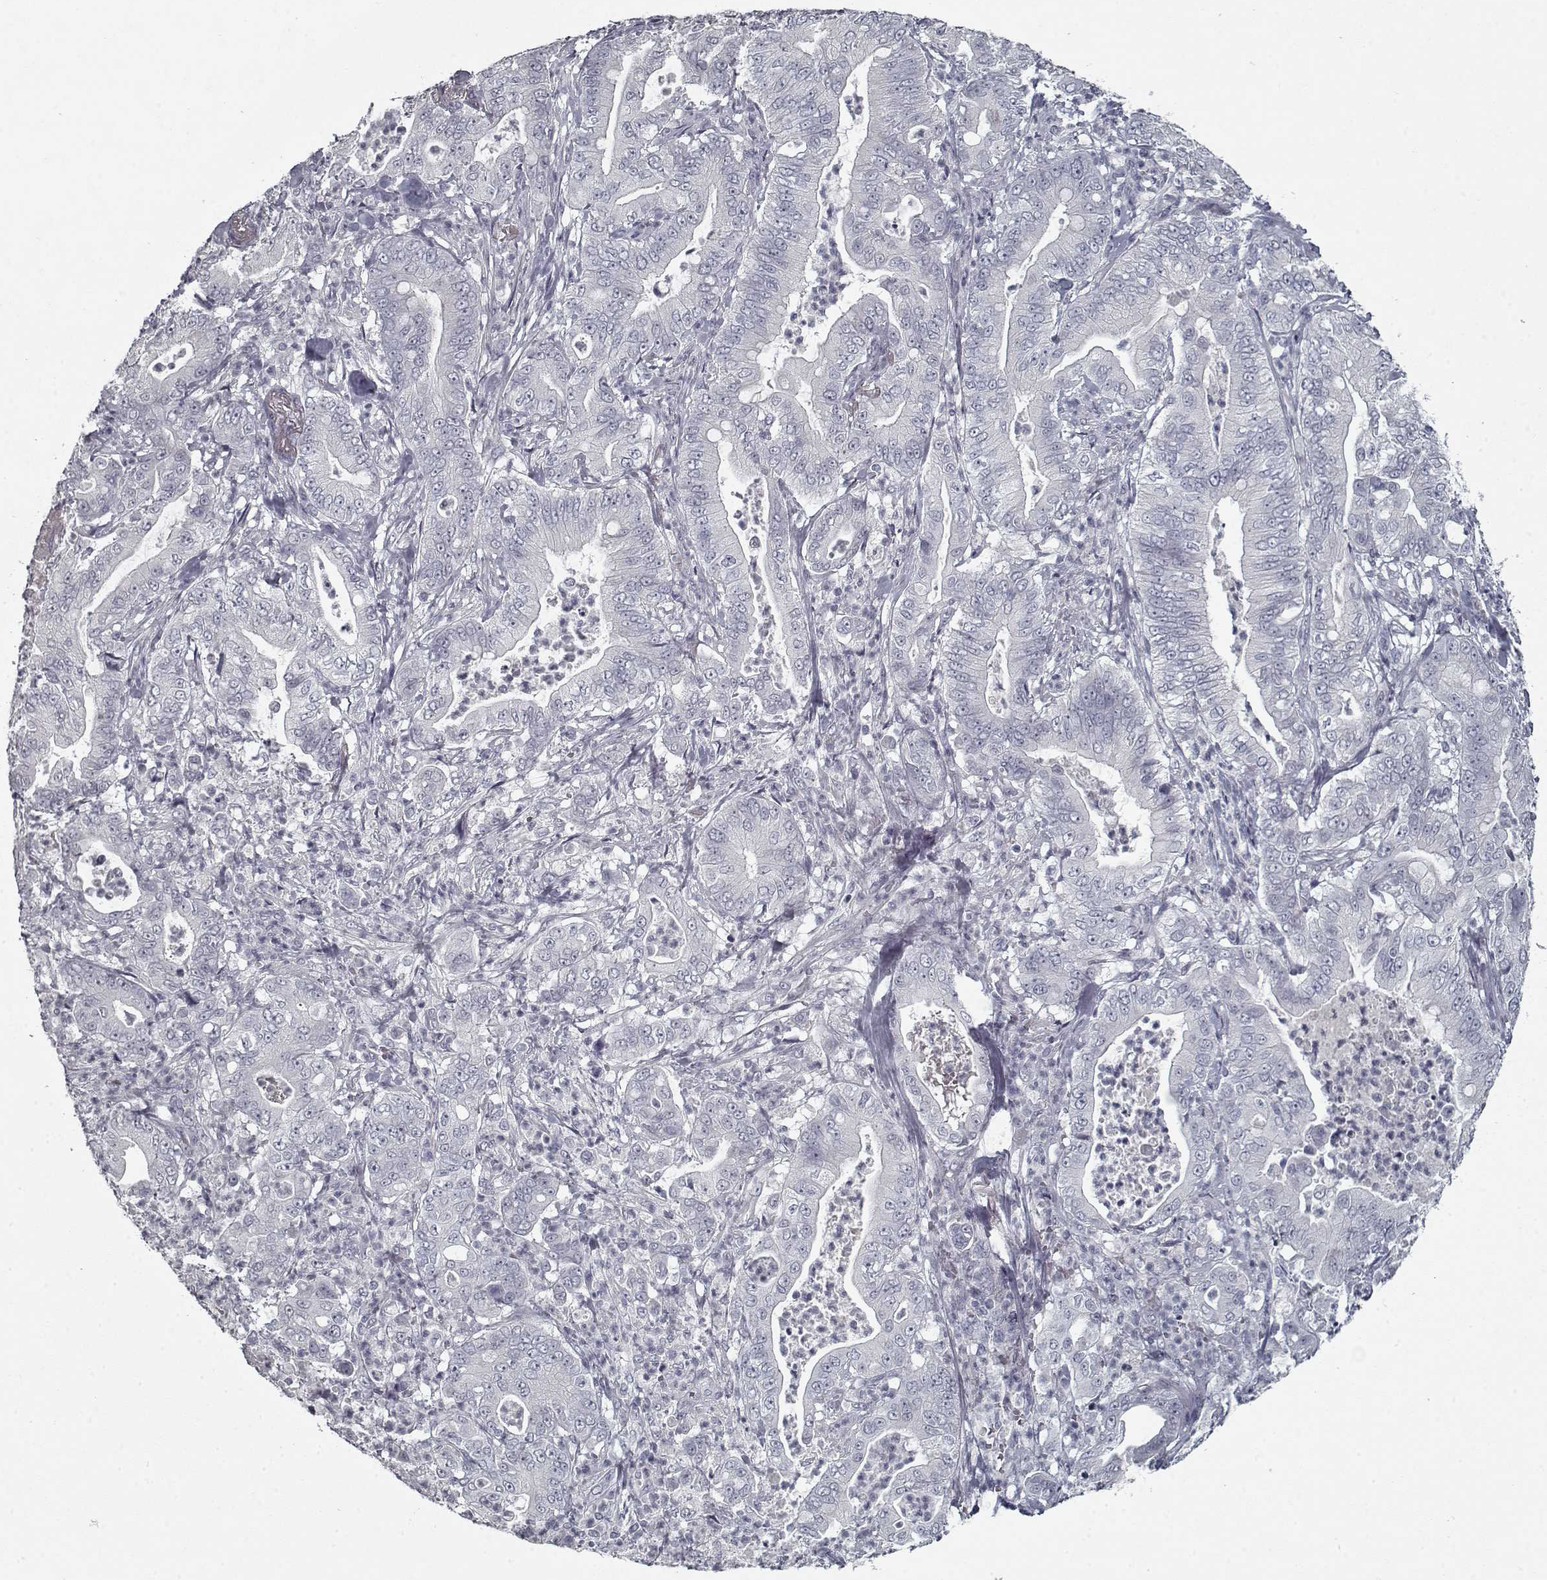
{"staining": {"intensity": "negative", "quantity": "none", "location": "none"}, "tissue": "pancreatic cancer", "cell_type": "Tumor cells", "image_type": "cancer", "snomed": [{"axis": "morphology", "description": "Adenocarcinoma, NOS"}, {"axis": "topography", "description": "Pancreas"}], "caption": "Micrograph shows no protein staining in tumor cells of pancreatic adenocarcinoma tissue. (DAB immunohistochemistry (IHC) with hematoxylin counter stain).", "gene": "GAD2", "patient": {"sex": "male", "age": 71}}